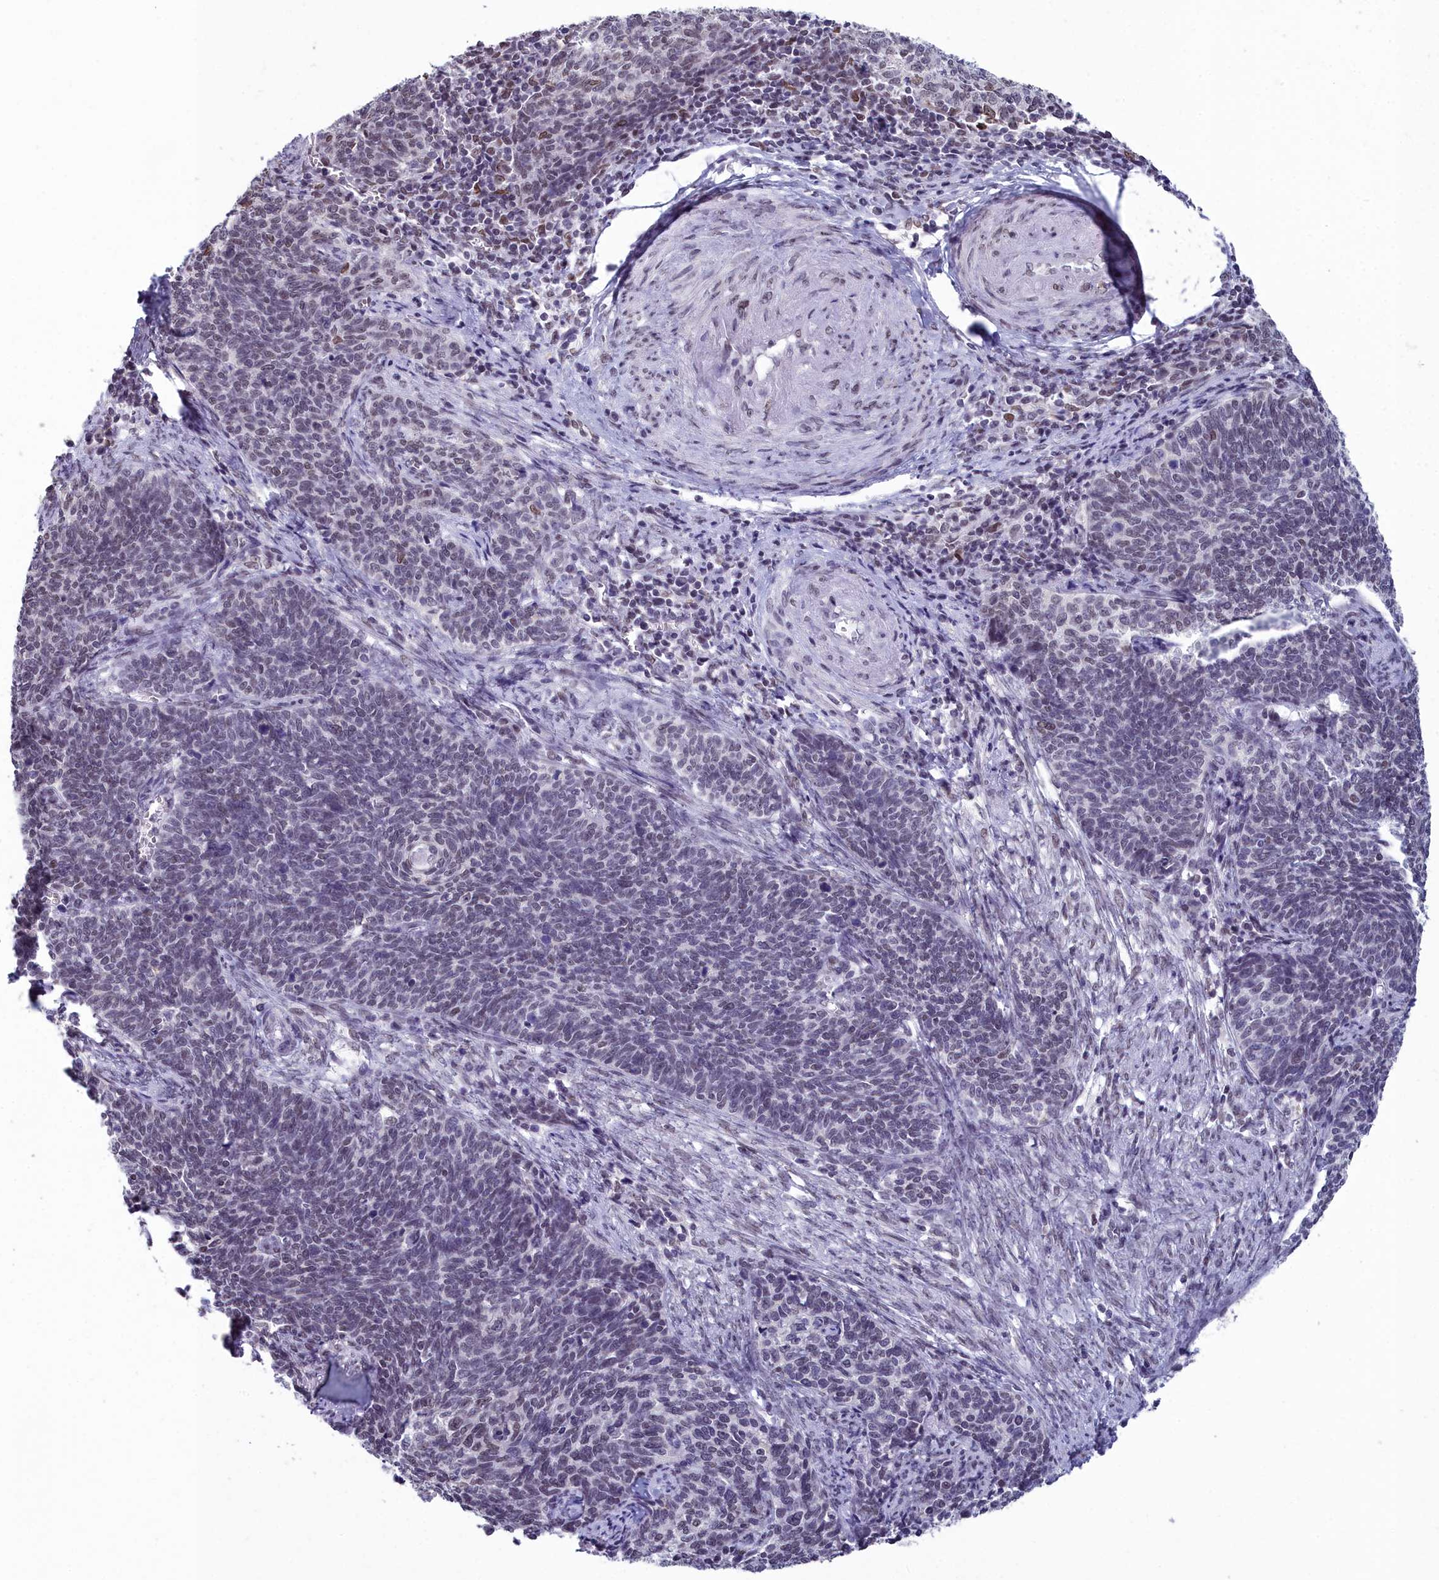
{"staining": {"intensity": "weak", "quantity": "25%-75%", "location": "nuclear"}, "tissue": "cervical cancer", "cell_type": "Tumor cells", "image_type": "cancer", "snomed": [{"axis": "morphology", "description": "Squamous cell carcinoma, NOS"}, {"axis": "topography", "description": "Cervix"}], "caption": "Human cervical cancer (squamous cell carcinoma) stained with a brown dye reveals weak nuclear positive staining in about 25%-75% of tumor cells.", "gene": "CCDC97", "patient": {"sex": "female", "age": 39}}